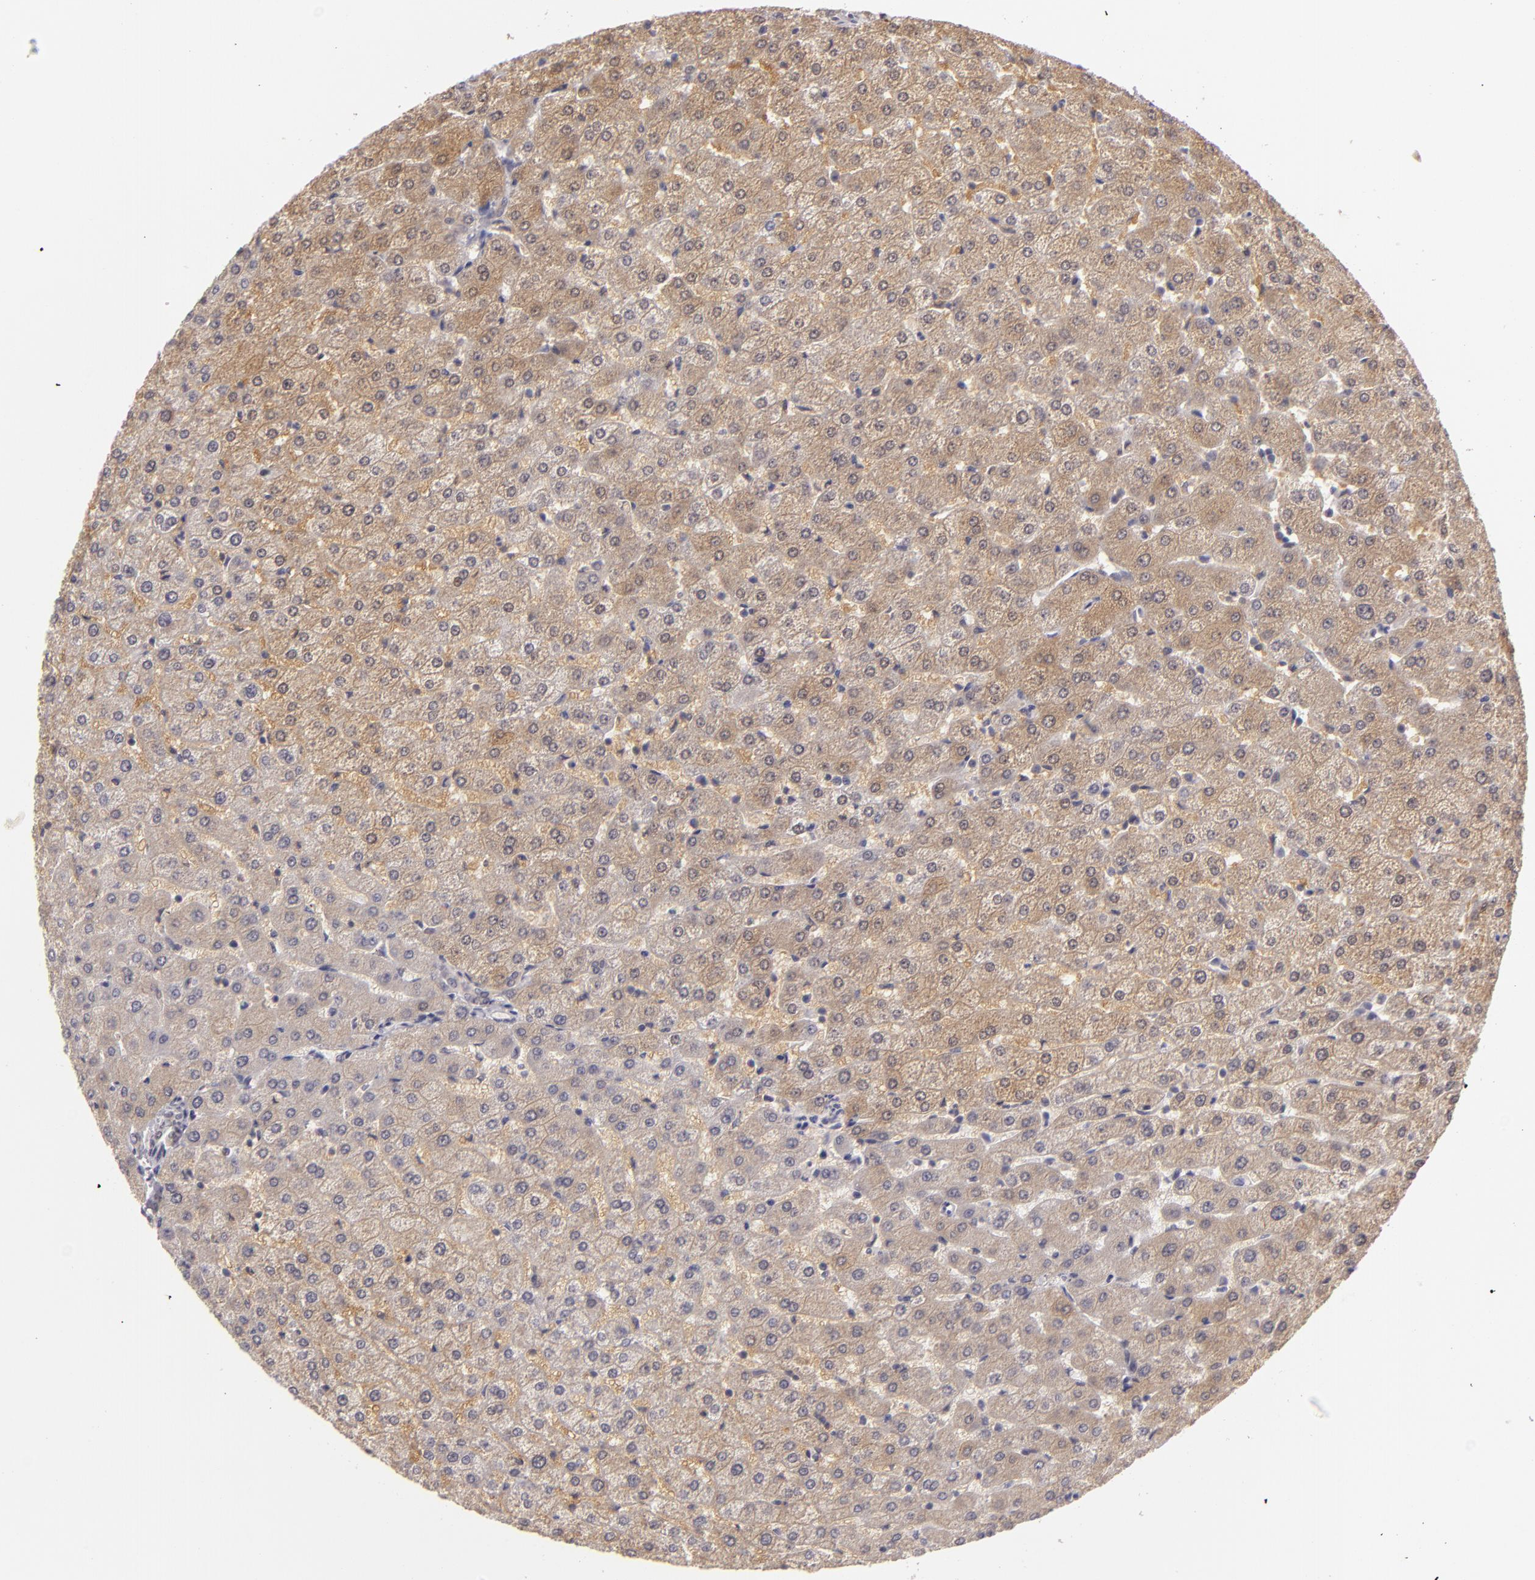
{"staining": {"intensity": "weak", "quantity": ">75%", "location": "cytoplasmic/membranous"}, "tissue": "liver", "cell_type": "Hepatocytes", "image_type": "normal", "snomed": [{"axis": "morphology", "description": "Normal tissue, NOS"}, {"axis": "morphology", "description": "Fibrosis, NOS"}, {"axis": "topography", "description": "Liver"}], "caption": "This histopathology image demonstrates normal liver stained with immunohistochemistry (IHC) to label a protein in brown. The cytoplasmic/membranous of hepatocytes show weak positivity for the protein. Nuclei are counter-stained blue.", "gene": "ZNF205", "patient": {"sex": "female", "age": 29}}